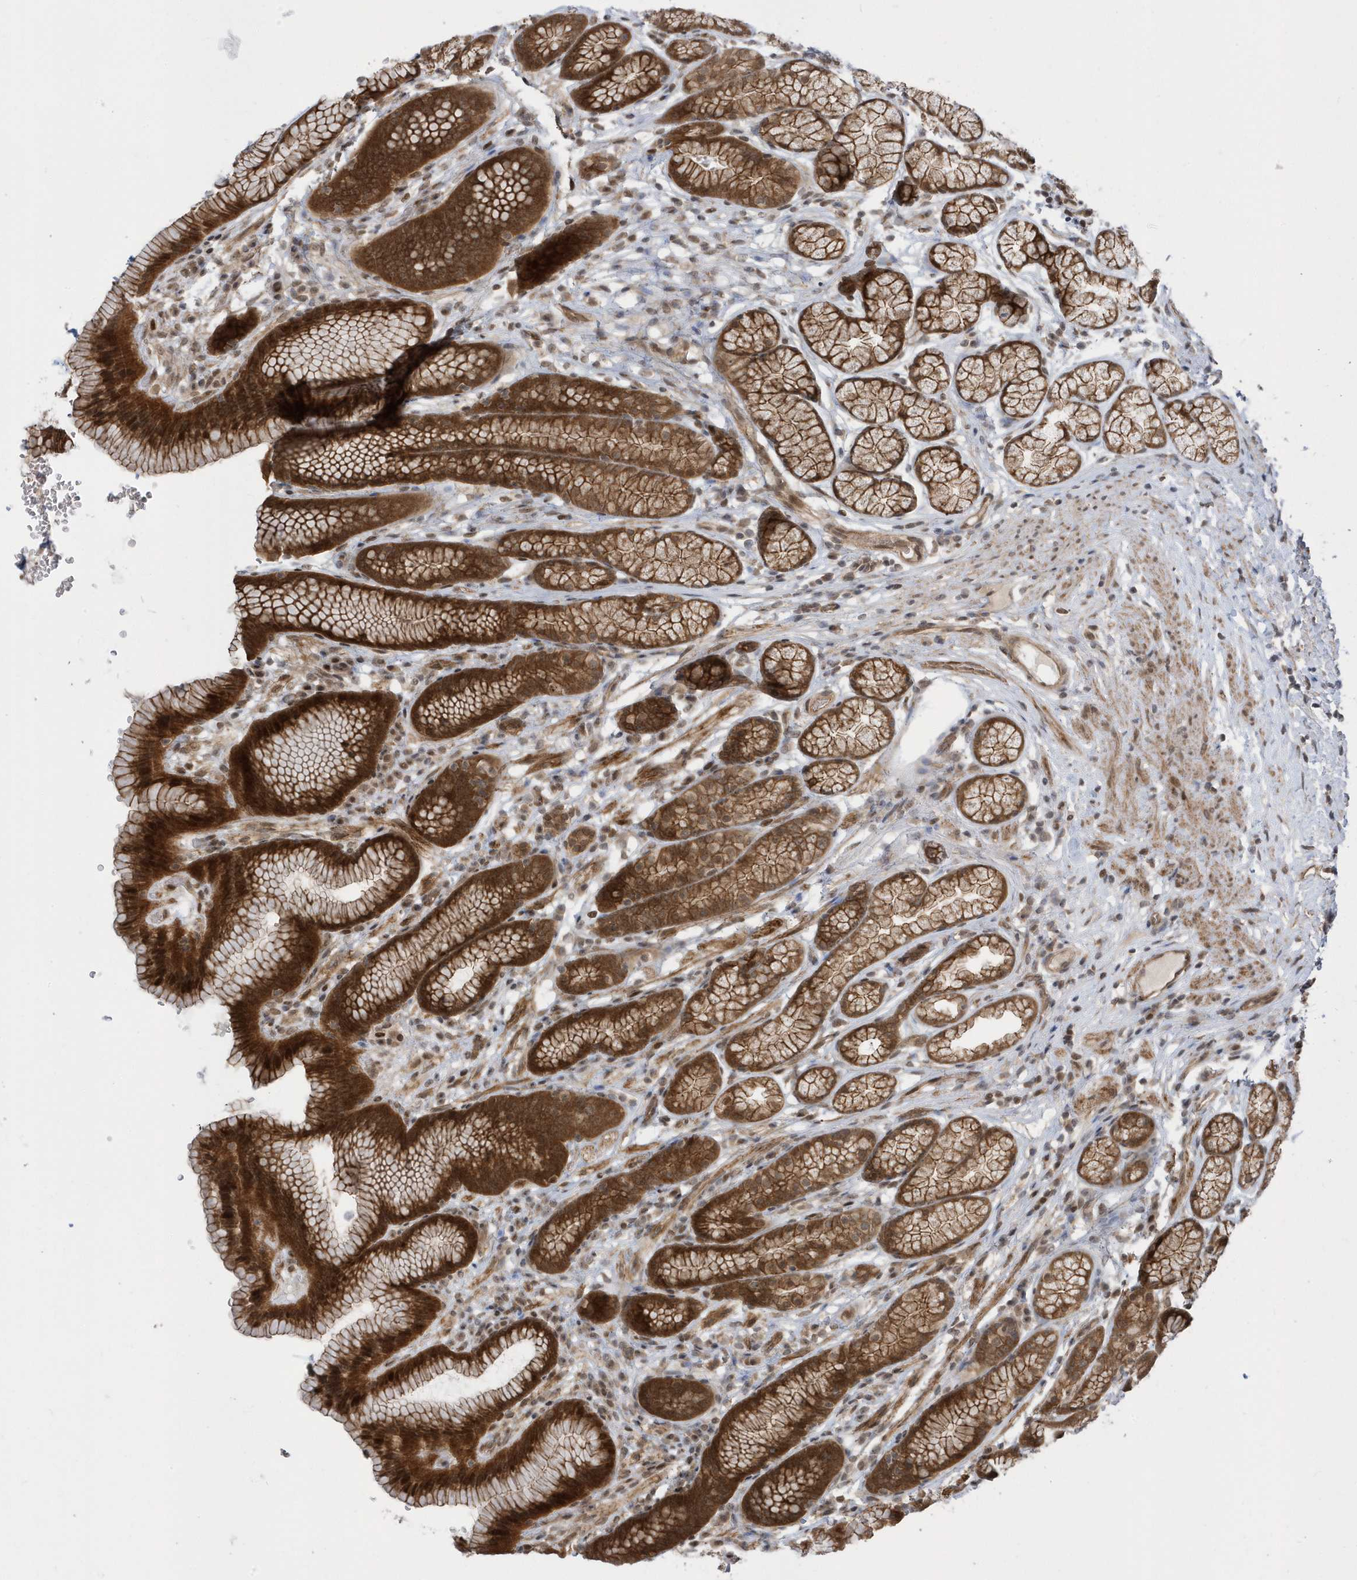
{"staining": {"intensity": "strong", "quantity": "25%-75%", "location": "cytoplasmic/membranous,nuclear"}, "tissue": "stomach", "cell_type": "Glandular cells", "image_type": "normal", "snomed": [{"axis": "morphology", "description": "Normal tissue, NOS"}, {"axis": "topography", "description": "Stomach"}], "caption": "Stomach stained with DAB immunohistochemistry exhibits high levels of strong cytoplasmic/membranous,nuclear expression in about 25%-75% of glandular cells. The protein is shown in brown color, while the nuclei are stained blue.", "gene": "USP53", "patient": {"sex": "male", "age": 42}}